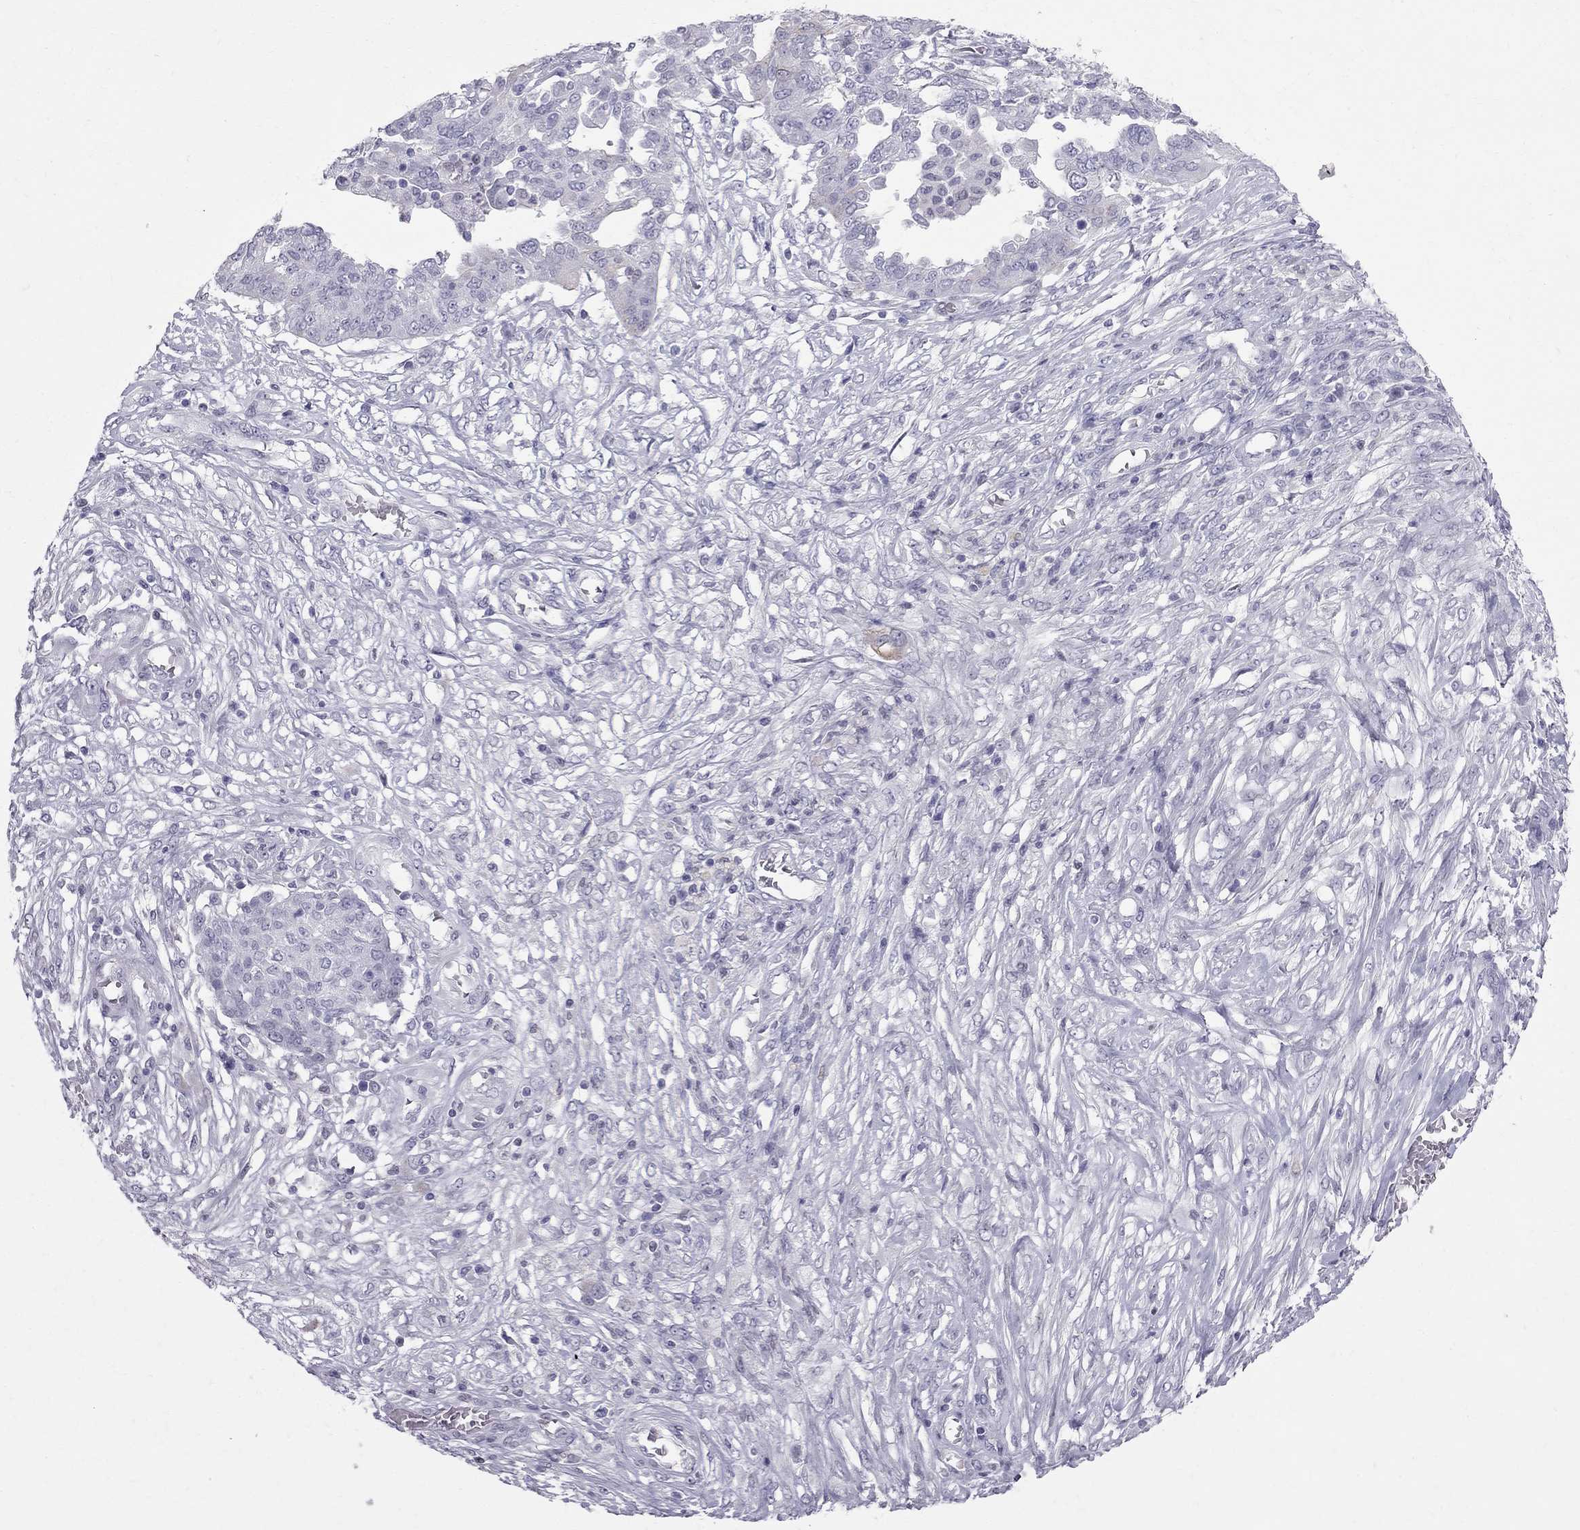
{"staining": {"intensity": "negative", "quantity": "none", "location": "none"}, "tissue": "ovarian cancer", "cell_type": "Tumor cells", "image_type": "cancer", "snomed": [{"axis": "morphology", "description": "Cystadenocarcinoma, serous, NOS"}, {"axis": "topography", "description": "Ovary"}], "caption": "A histopathology image of serous cystadenocarcinoma (ovarian) stained for a protein displays no brown staining in tumor cells. (DAB (3,3'-diaminobenzidine) immunohistochemistry (IHC) with hematoxylin counter stain).", "gene": "MUC15", "patient": {"sex": "female", "age": 67}}